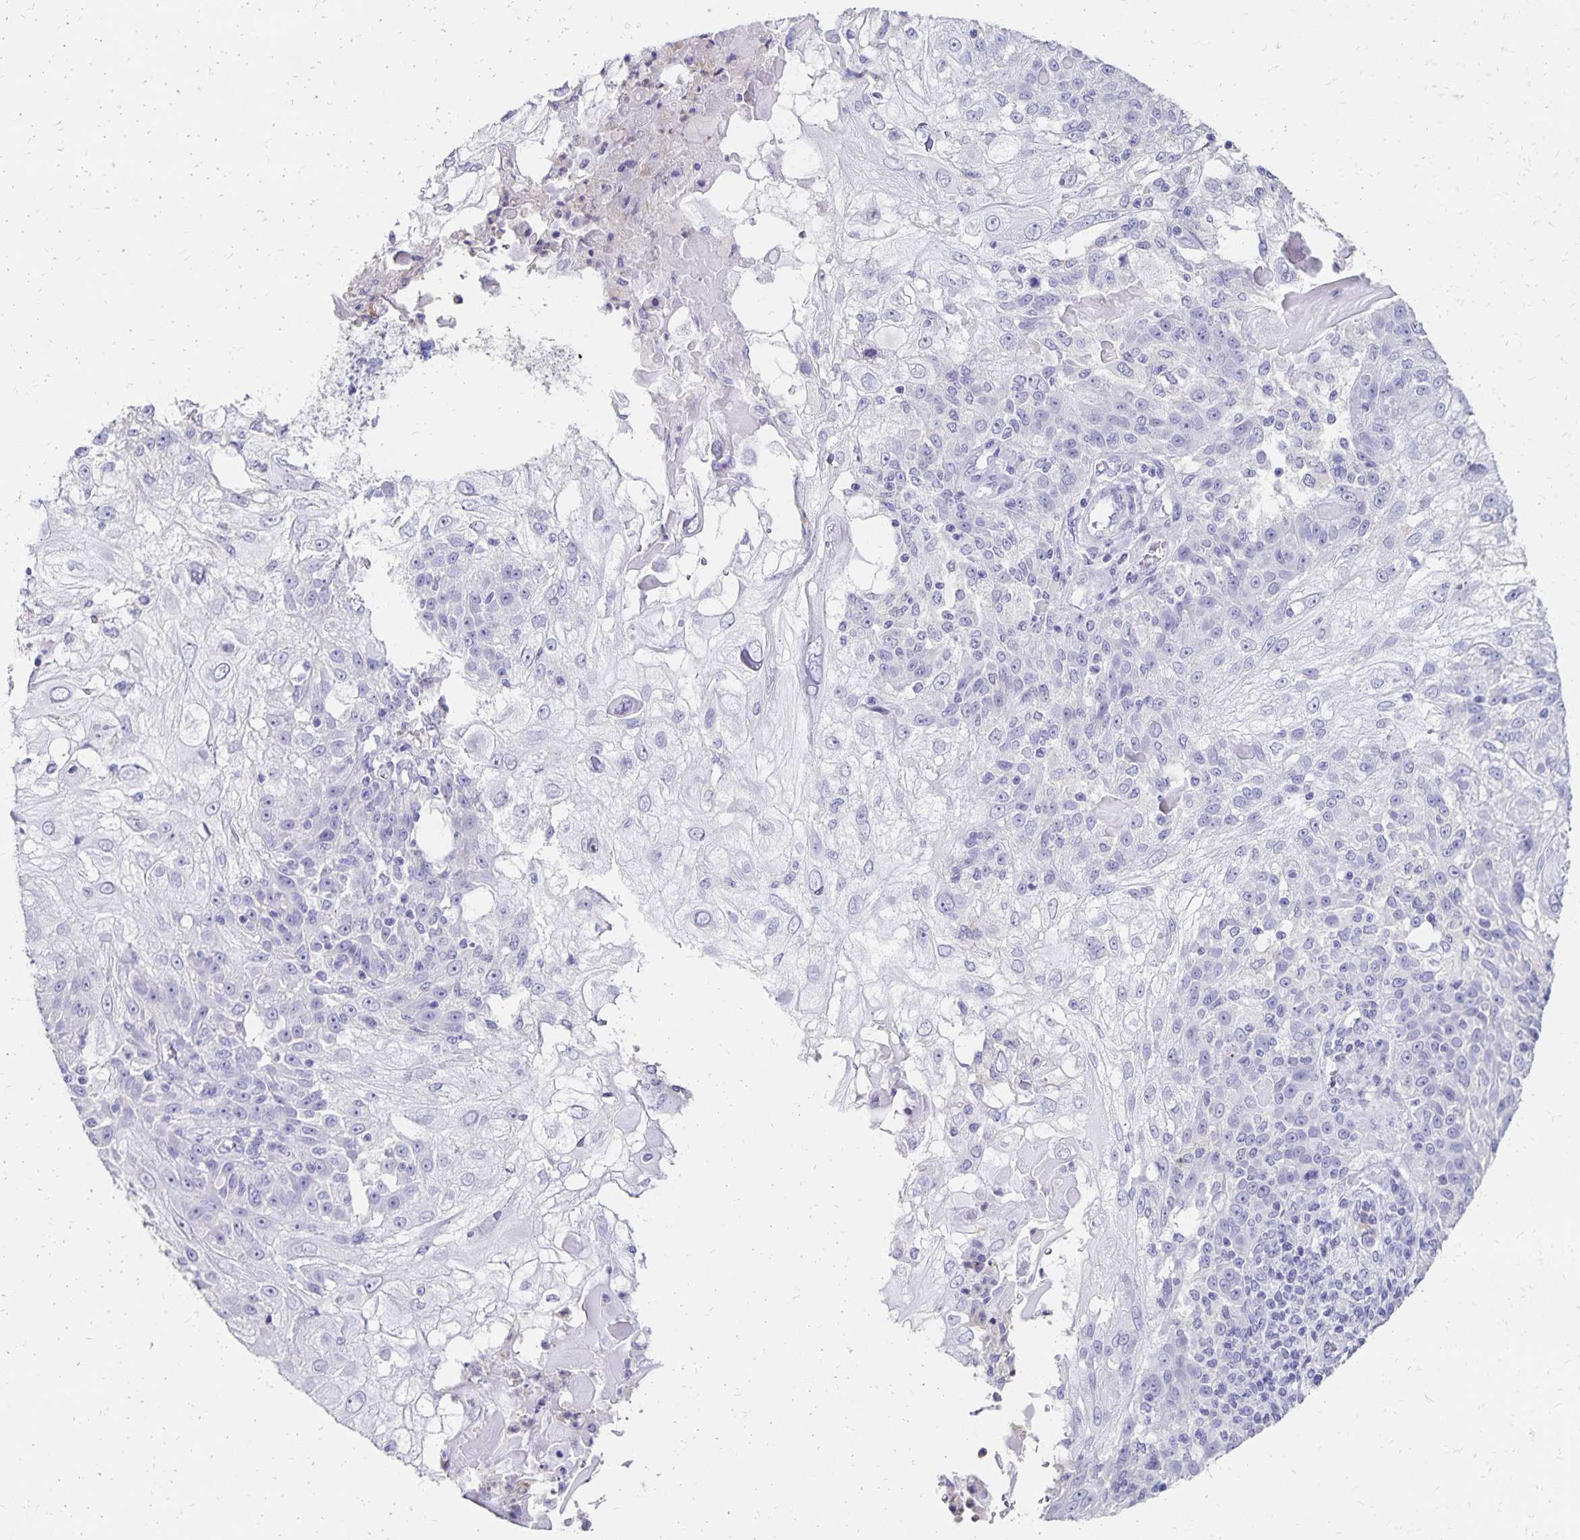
{"staining": {"intensity": "negative", "quantity": "none", "location": "none"}, "tissue": "skin cancer", "cell_type": "Tumor cells", "image_type": "cancer", "snomed": [{"axis": "morphology", "description": "Normal tissue, NOS"}, {"axis": "morphology", "description": "Squamous cell carcinoma, NOS"}, {"axis": "topography", "description": "Skin"}], "caption": "High power microscopy image of an IHC photomicrograph of squamous cell carcinoma (skin), revealing no significant positivity in tumor cells.", "gene": "DYNLT4", "patient": {"sex": "female", "age": 83}}